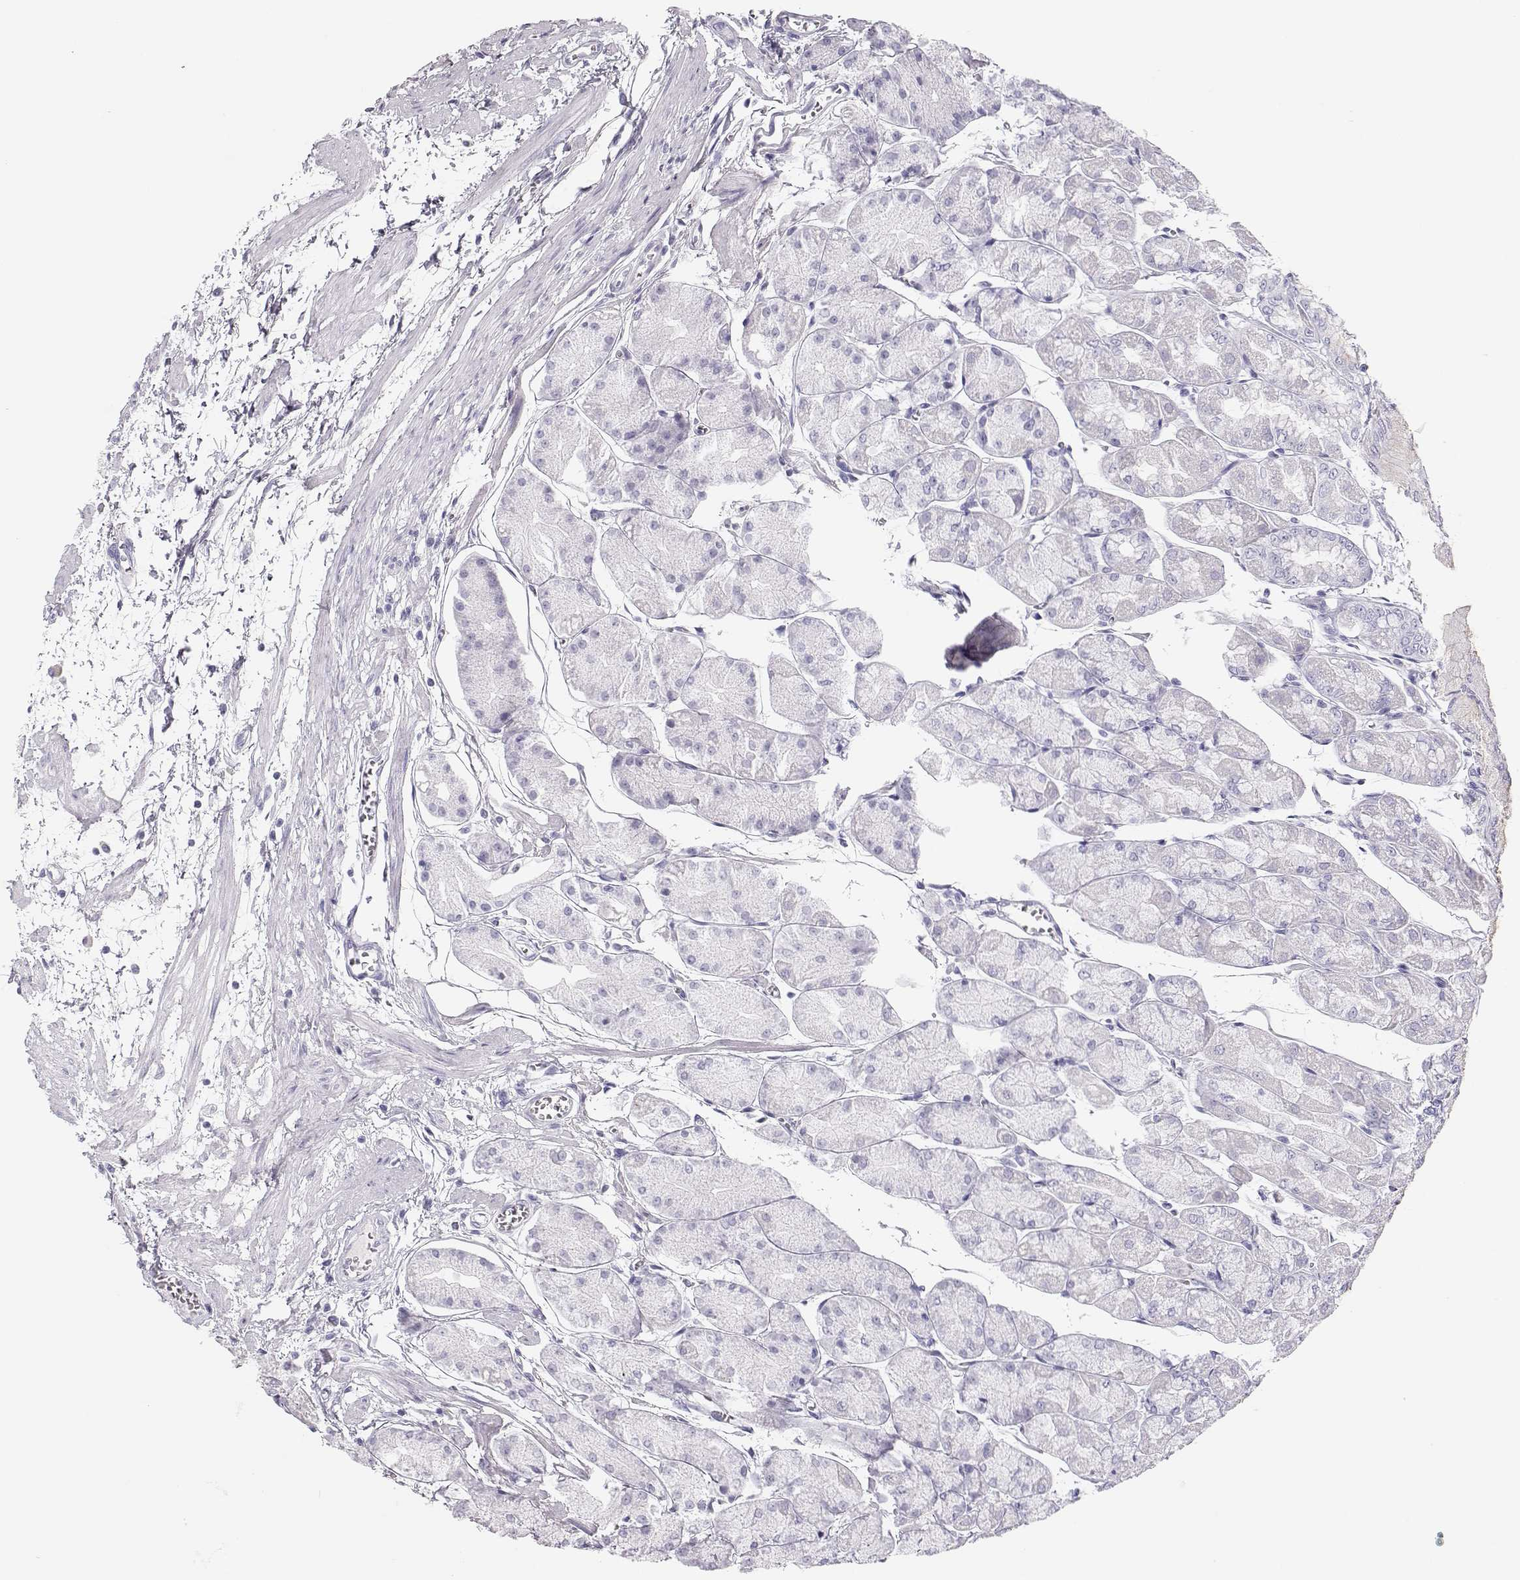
{"staining": {"intensity": "negative", "quantity": "none", "location": "none"}, "tissue": "stomach", "cell_type": "Glandular cells", "image_type": "normal", "snomed": [{"axis": "morphology", "description": "Normal tissue, NOS"}, {"axis": "topography", "description": "Stomach, upper"}], "caption": "DAB (3,3'-diaminobenzidine) immunohistochemical staining of normal stomach demonstrates no significant staining in glandular cells. (Brightfield microscopy of DAB (3,3'-diaminobenzidine) immunohistochemistry at high magnification).", "gene": "TKTL1", "patient": {"sex": "male", "age": 60}}